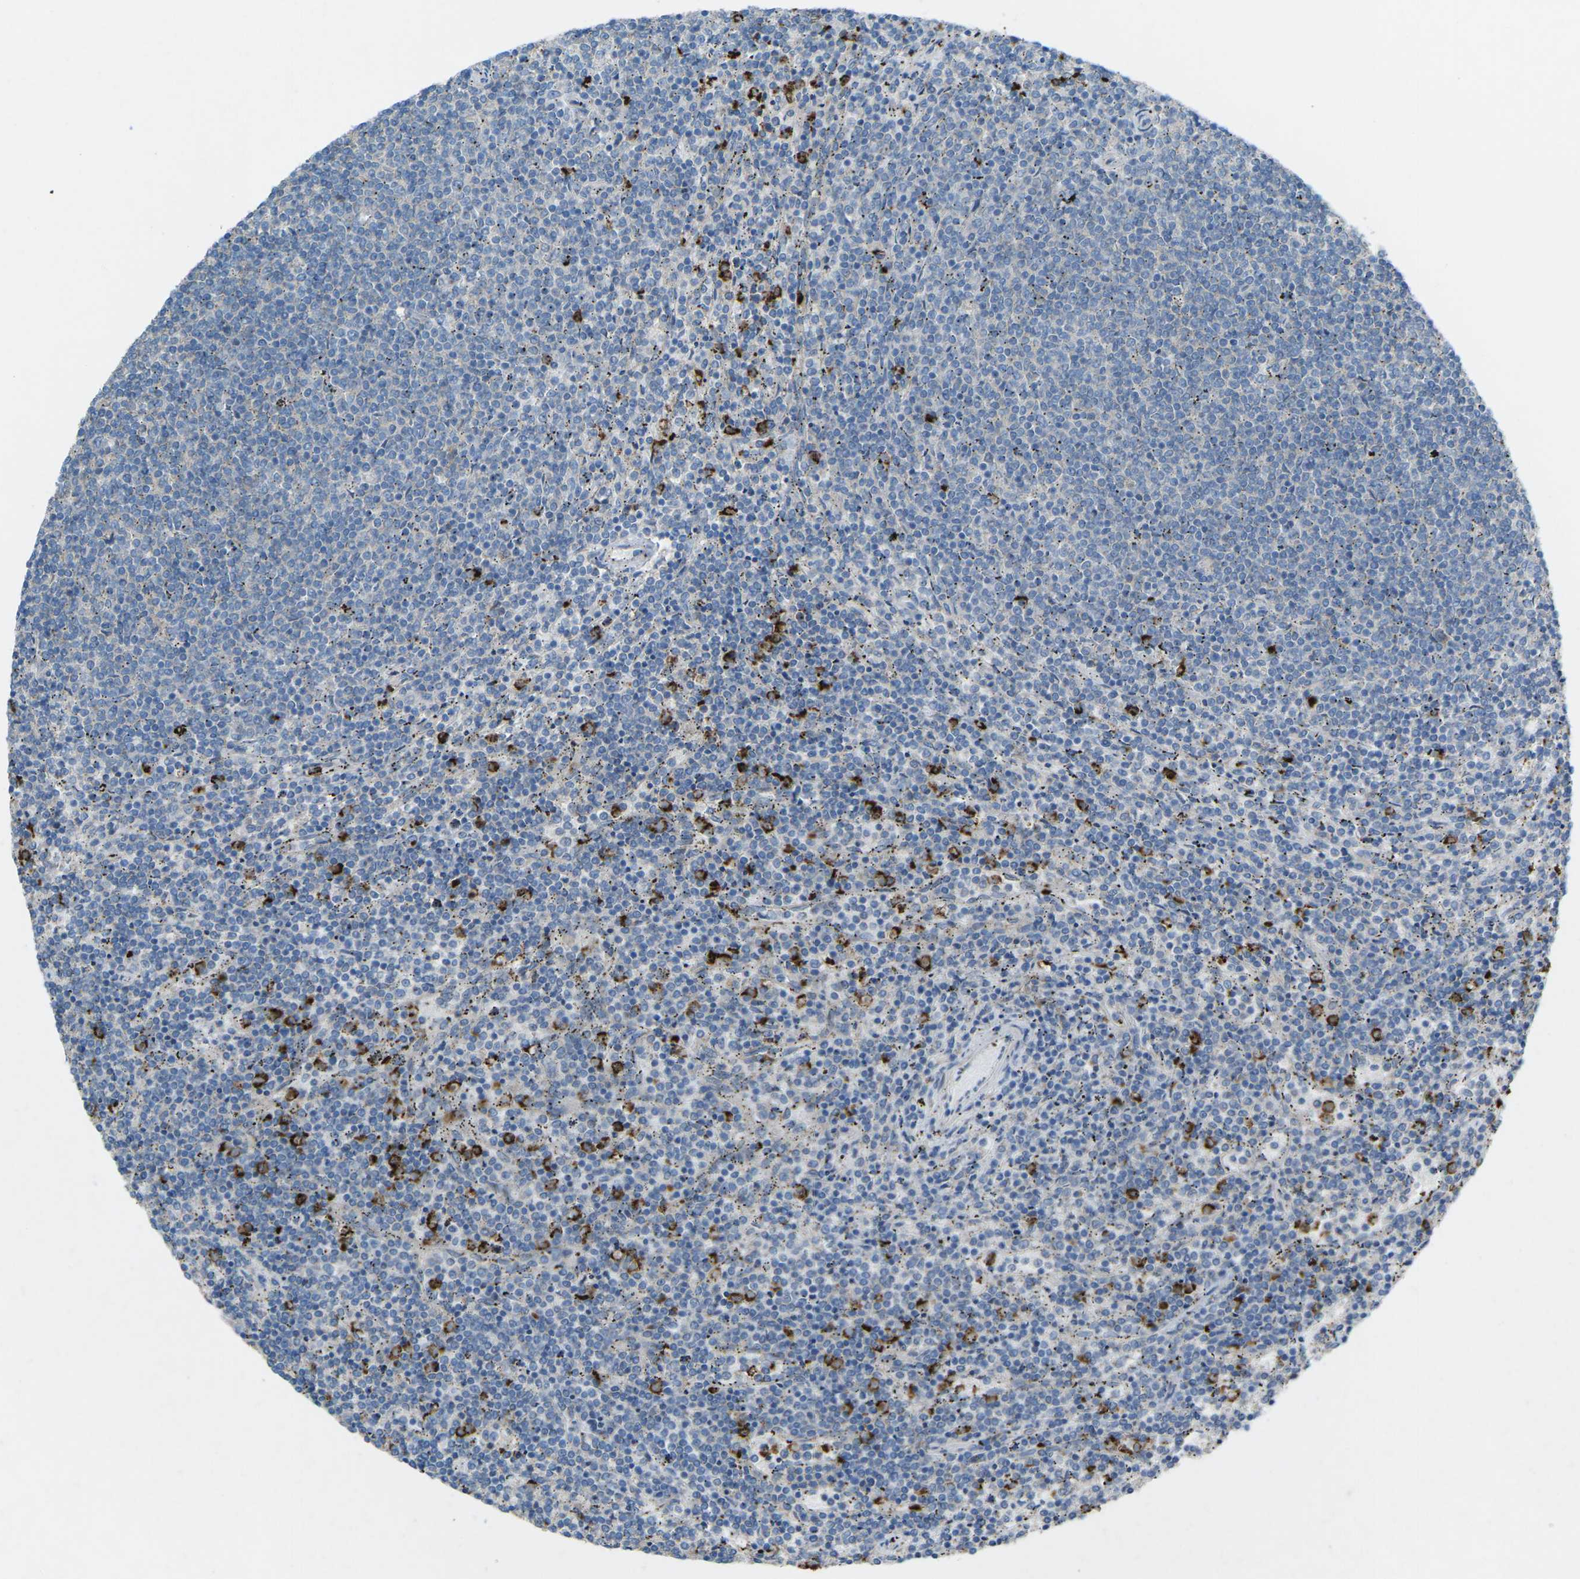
{"staining": {"intensity": "negative", "quantity": "none", "location": "none"}, "tissue": "lymphoma", "cell_type": "Tumor cells", "image_type": "cancer", "snomed": [{"axis": "morphology", "description": "Malignant lymphoma, non-Hodgkin's type, Low grade"}, {"axis": "topography", "description": "Spleen"}], "caption": "Protein analysis of lymphoma exhibits no significant expression in tumor cells.", "gene": "STK11", "patient": {"sex": "female", "age": 50}}